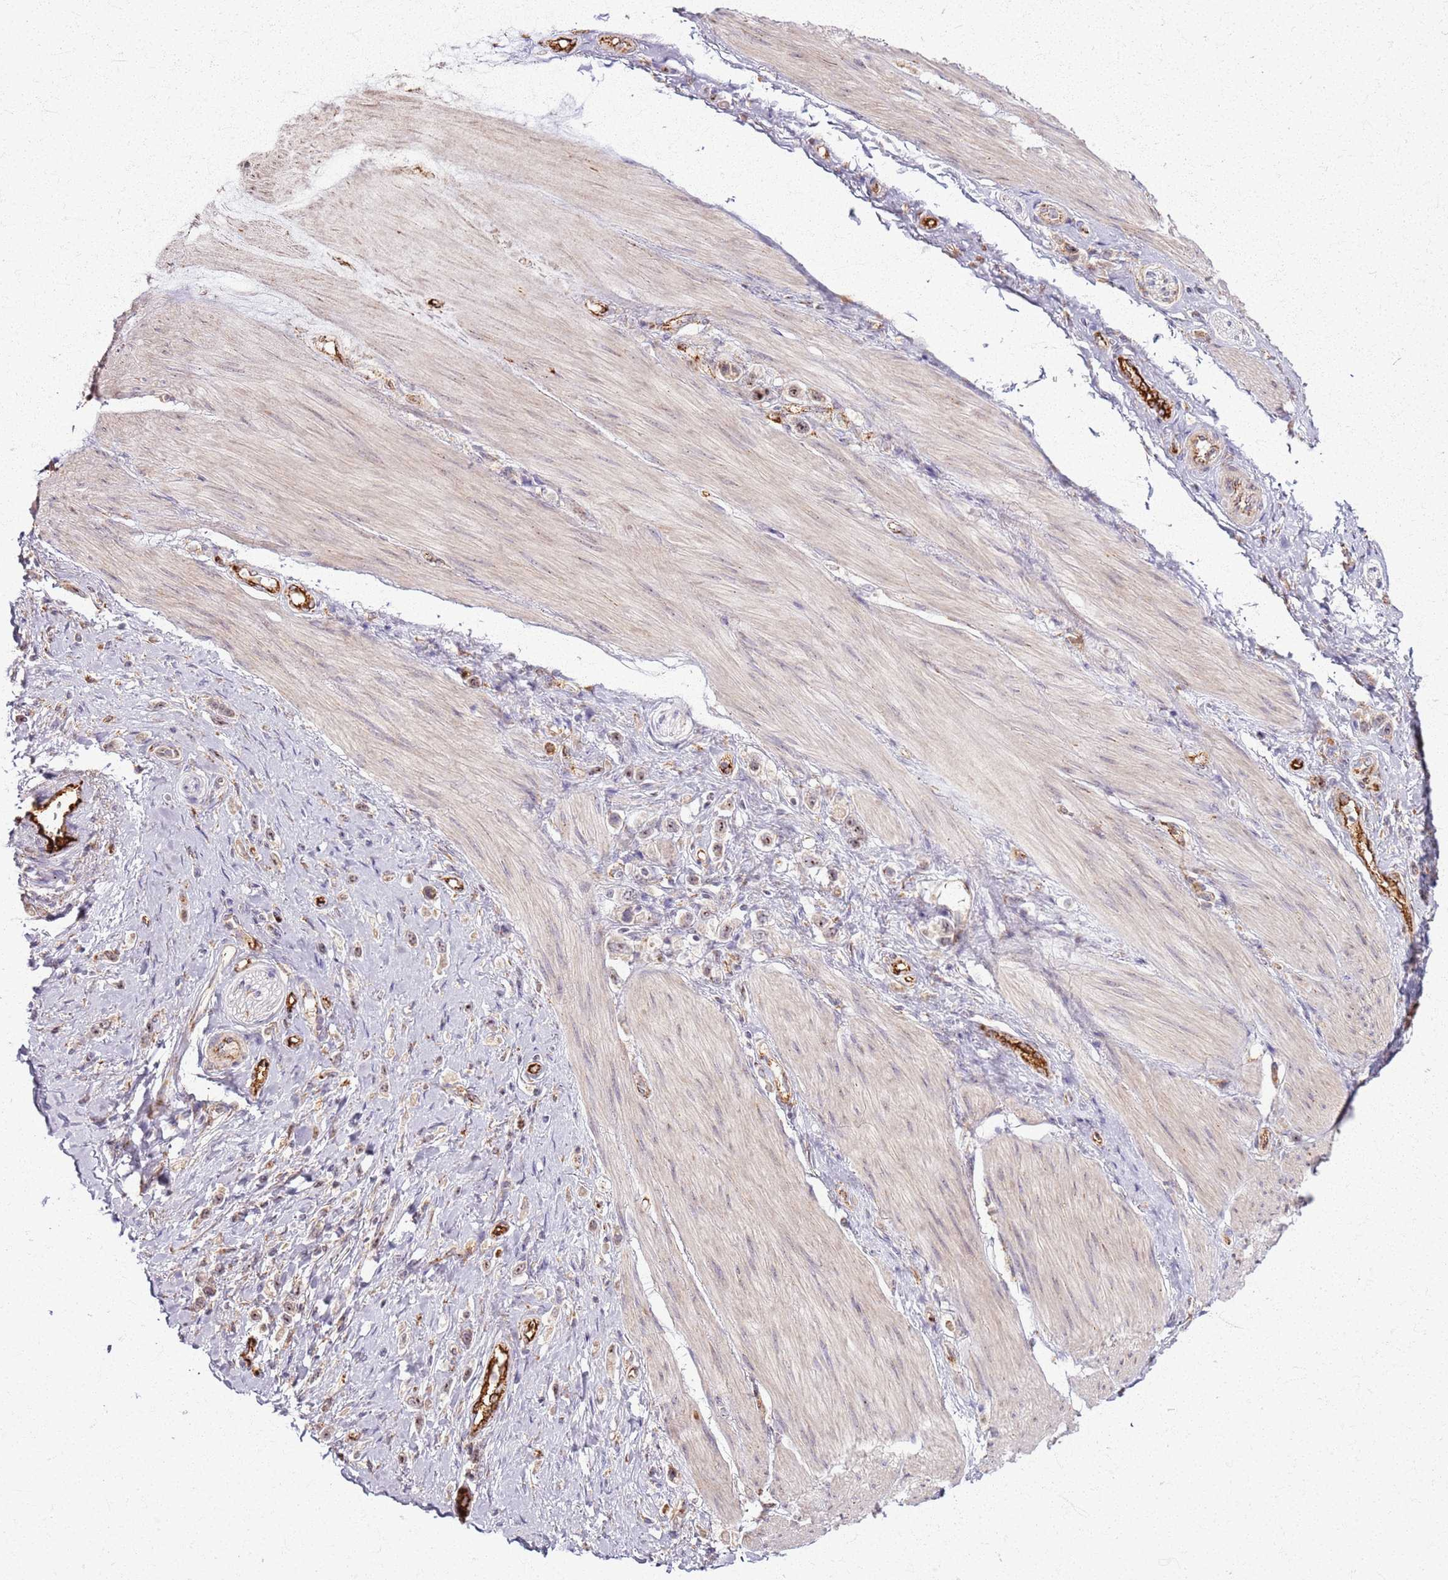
{"staining": {"intensity": "moderate", "quantity": "<25%", "location": "nuclear"}, "tissue": "stomach cancer", "cell_type": "Tumor cells", "image_type": "cancer", "snomed": [{"axis": "morphology", "description": "Adenocarcinoma, NOS"}, {"axis": "topography", "description": "Stomach"}], "caption": "Tumor cells display moderate nuclear staining in about <25% of cells in stomach cancer (adenocarcinoma). Immunohistochemistry (ihc) stains the protein of interest in brown and the nuclei are stained blue.", "gene": "KRI1", "patient": {"sex": "female", "age": 65}}